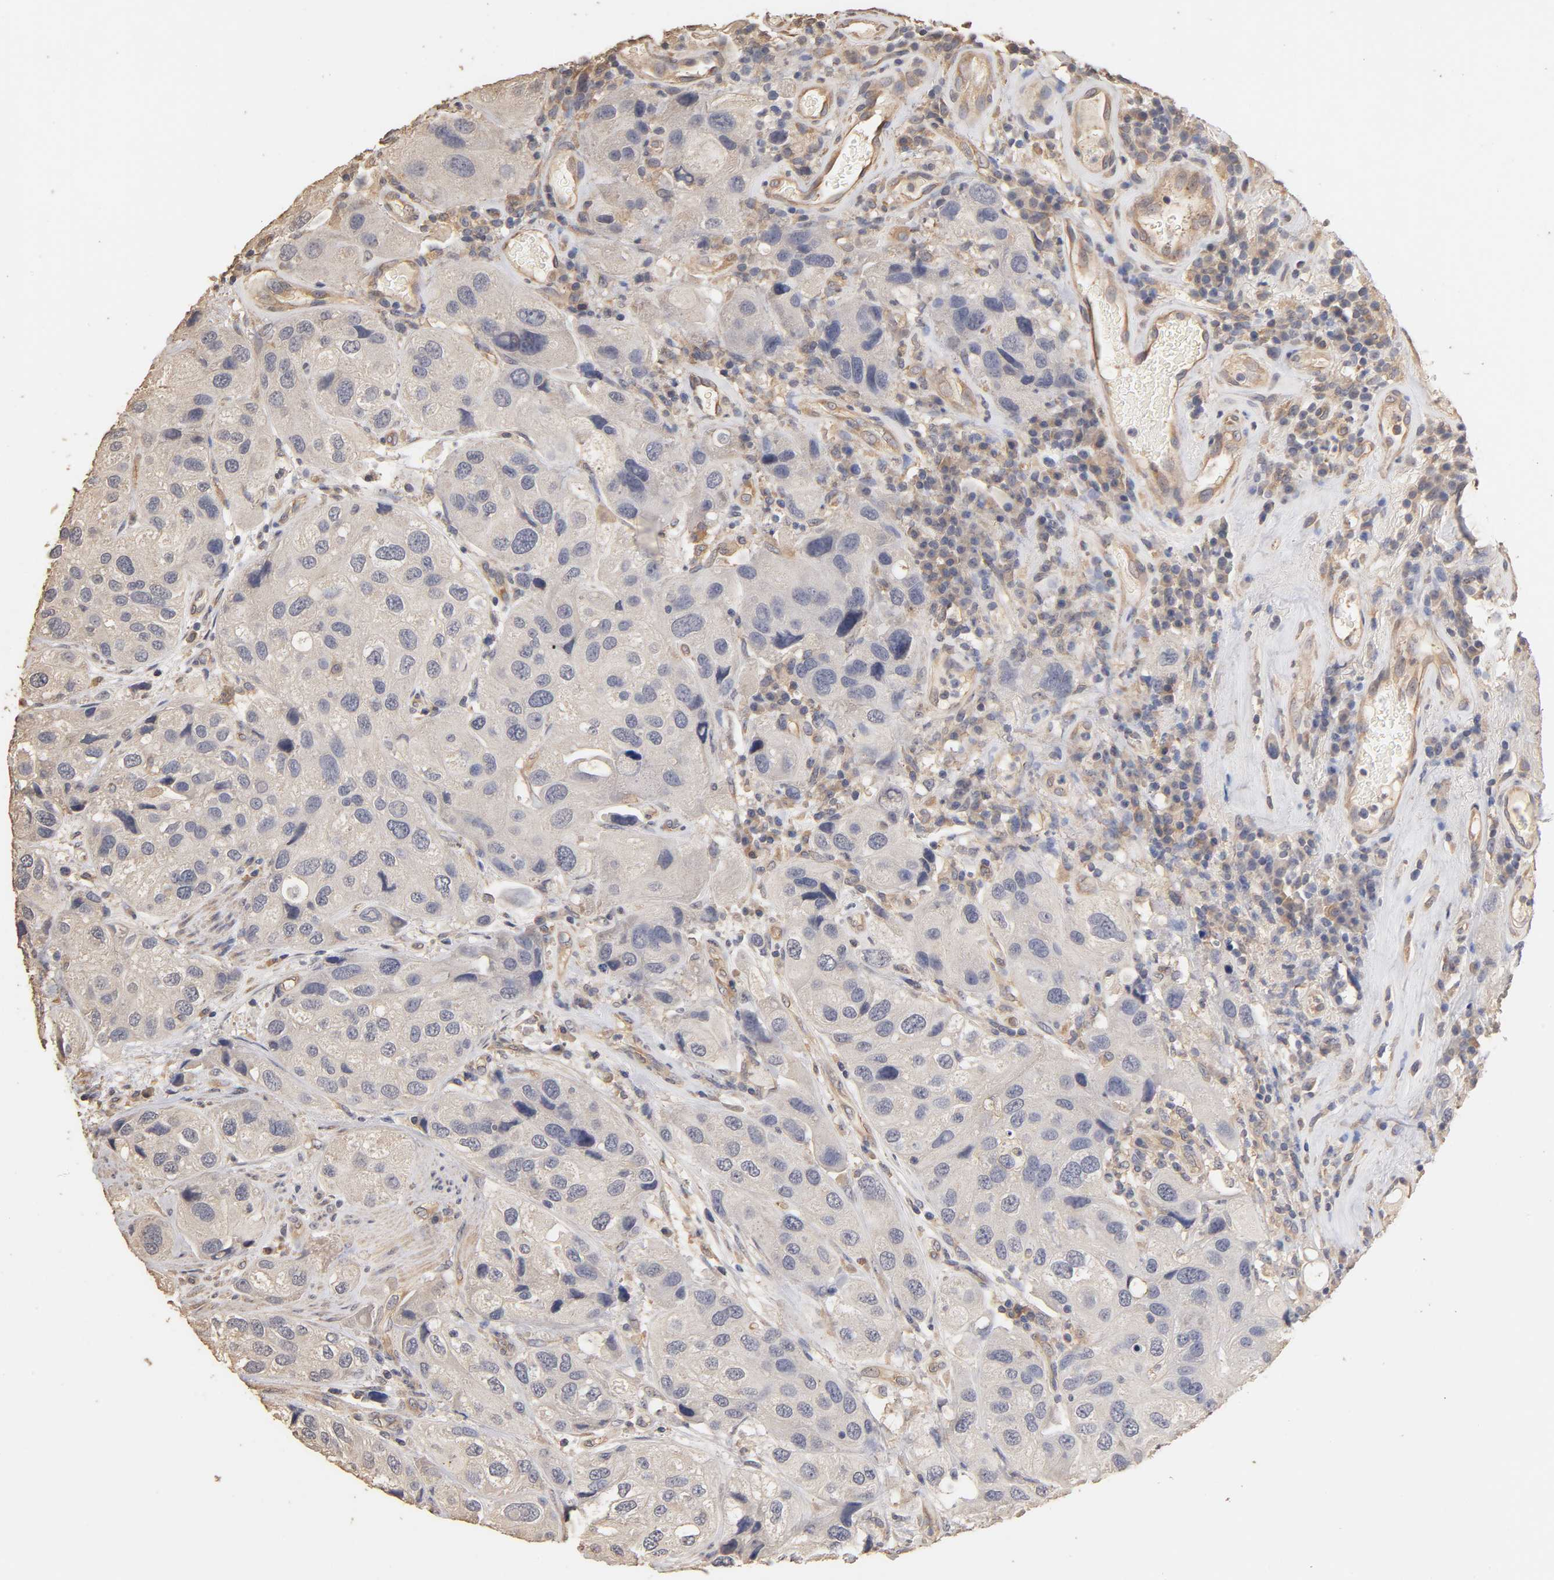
{"staining": {"intensity": "negative", "quantity": "none", "location": "none"}, "tissue": "urothelial cancer", "cell_type": "Tumor cells", "image_type": "cancer", "snomed": [{"axis": "morphology", "description": "Urothelial carcinoma, High grade"}, {"axis": "topography", "description": "Urinary bladder"}], "caption": "An IHC photomicrograph of urothelial carcinoma (high-grade) is shown. There is no staining in tumor cells of urothelial carcinoma (high-grade).", "gene": "VSIG4", "patient": {"sex": "female", "age": 64}}